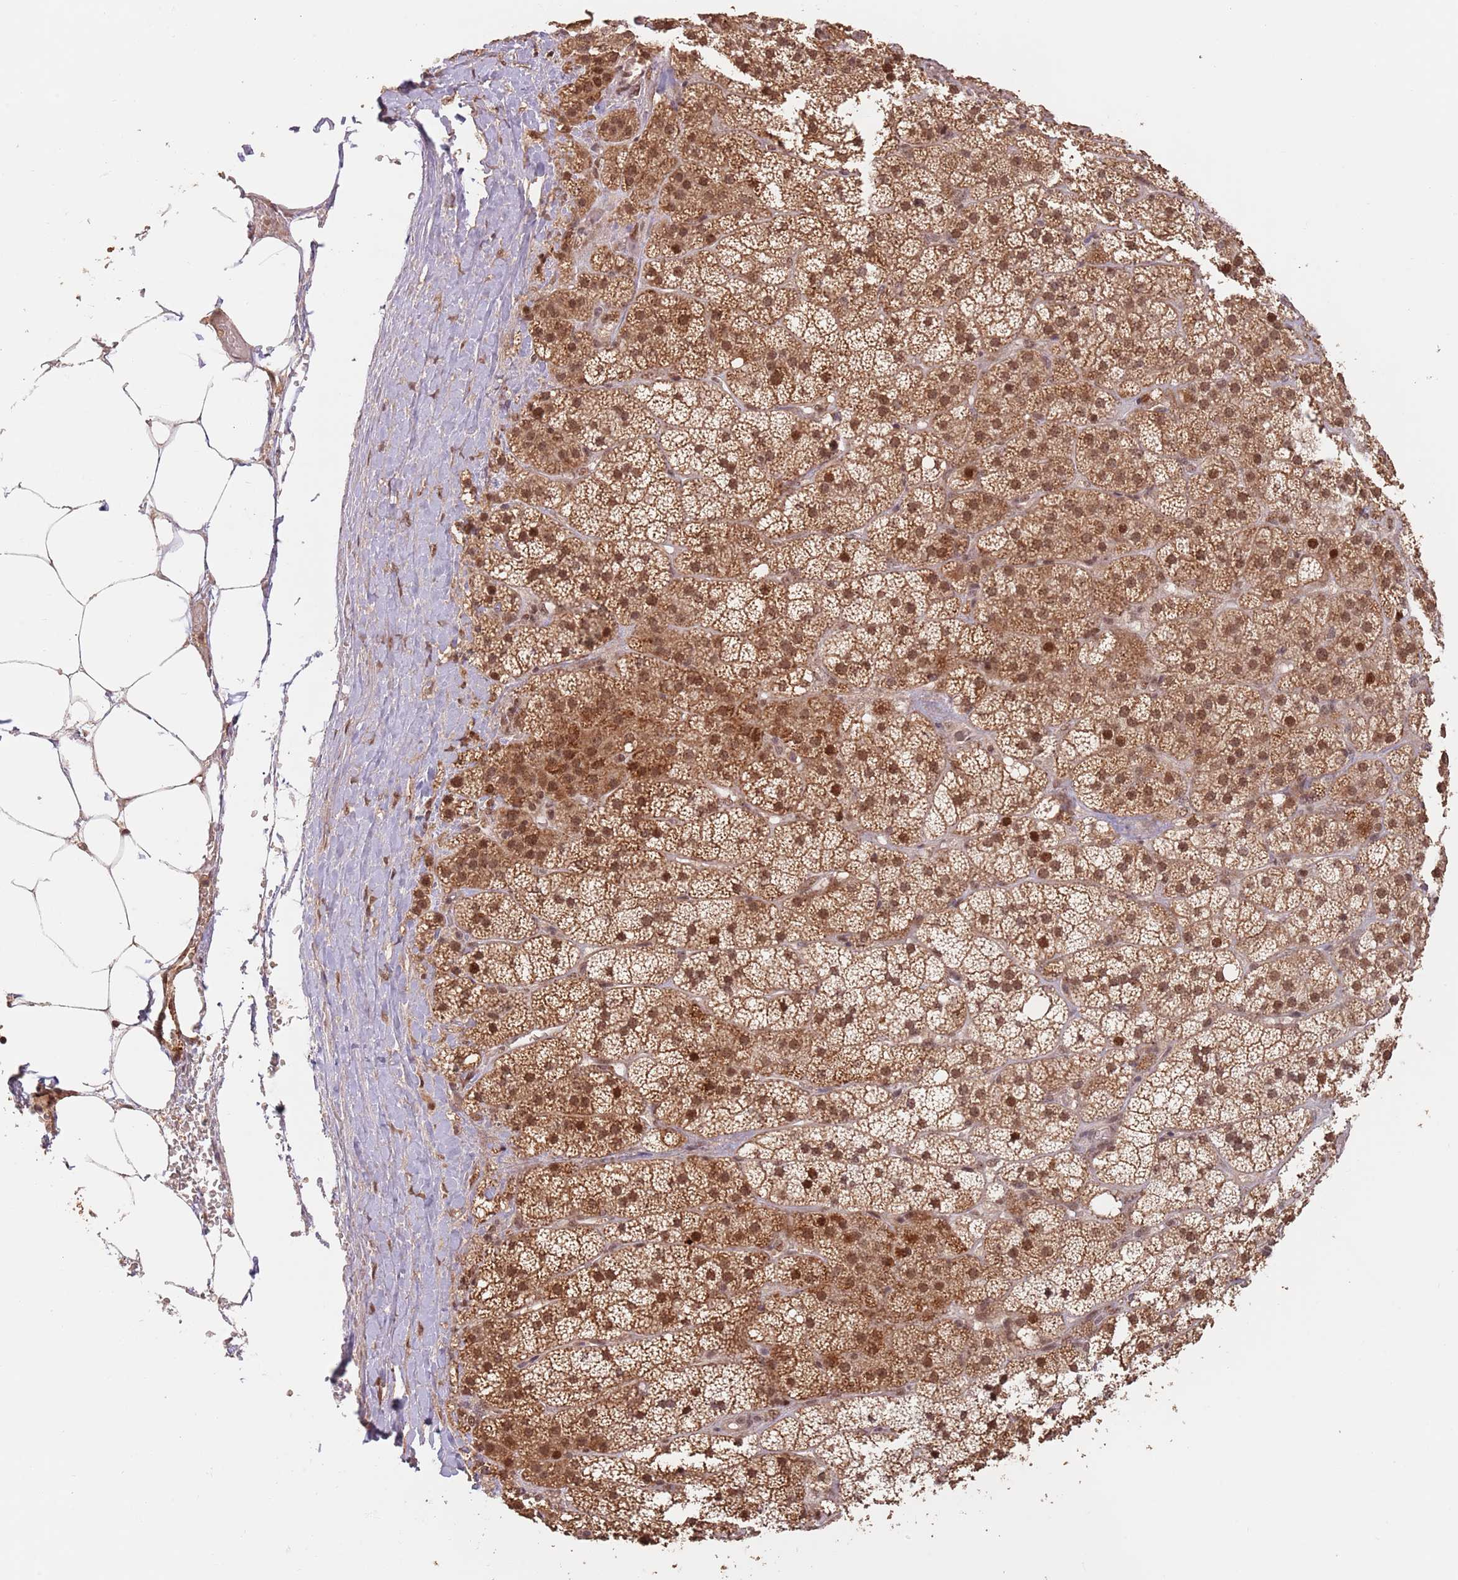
{"staining": {"intensity": "moderate", "quantity": ">75%", "location": "cytoplasmic/membranous,nuclear"}, "tissue": "adrenal gland", "cell_type": "Glandular cells", "image_type": "normal", "snomed": [{"axis": "morphology", "description": "Normal tissue, NOS"}, {"axis": "topography", "description": "Adrenal gland"}], "caption": "Immunohistochemical staining of unremarkable human adrenal gland exhibits medium levels of moderate cytoplasmic/membranous,nuclear positivity in approximately >75% of glandular cells.", "gene": "RFXANK", "patient": {"sex": "female", "age": 70}}